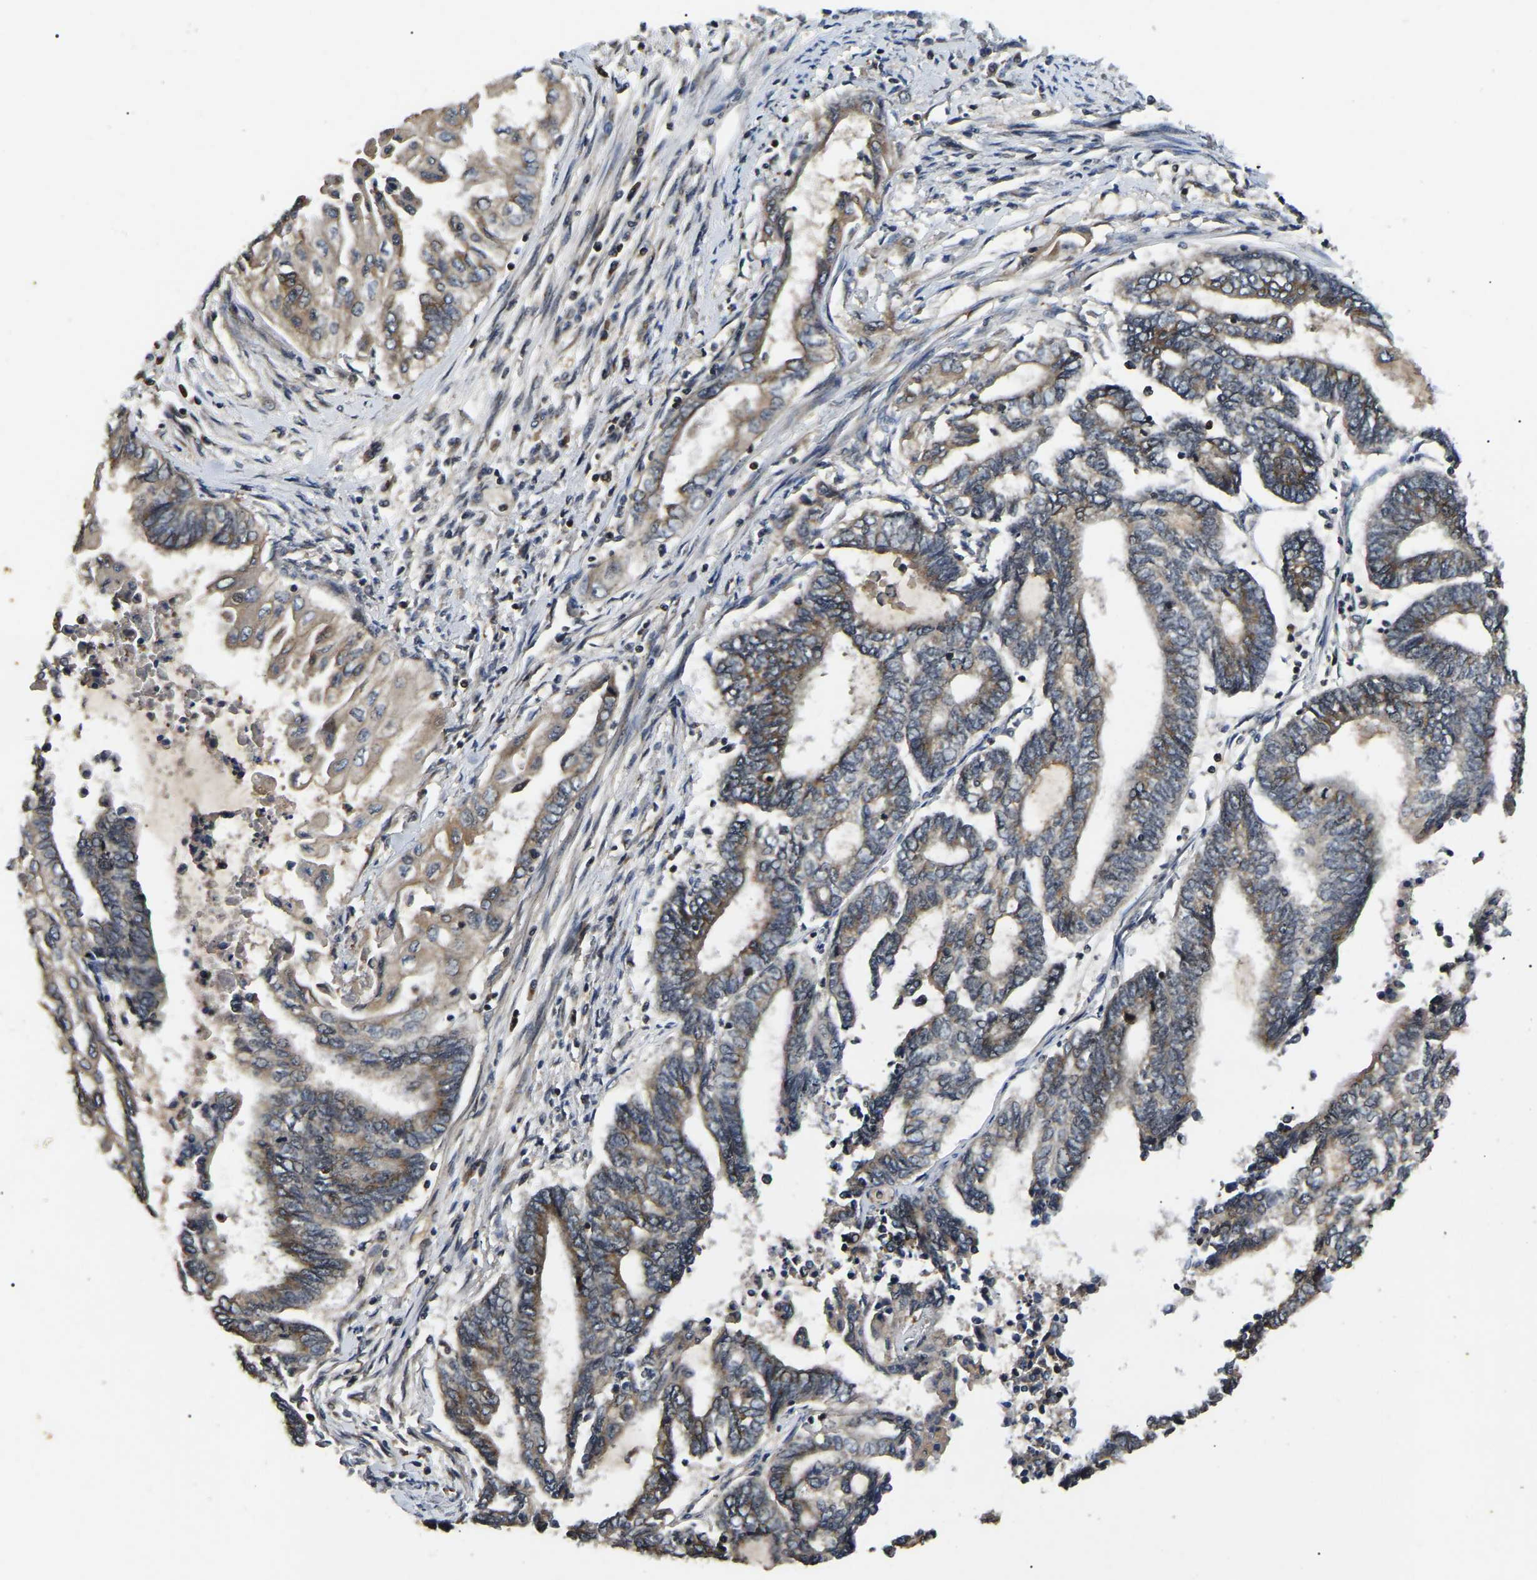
{"staining": {"intensity": "moderate", "quantity": ">75%", "location": "cytoplasmic/membranous"}, "tissue": "endometrial cancer", "cell_type": "Tumor cells", "image_type": "cancer", "snomed": [{"axis": "morphology", "description": "Adenocarcinoma, NOS"}, {"axis": "topography", "description": "Uterus"}, {"axis": "topography", "description": "Endometrium"}], "caption": "Tumor cells exhibit medium levels of moderate cytoplasmic/membranous staining in about >75% of cells in human endometrial cancer (adenocarcinoma). The staining is performed using DAB (3,3'-diaminobenzidine) brown chromogen to label protein expression. The nuclei are counter-stained blue using hematoxylin.", "gene": "RBM28", "patient": {"sex": "female", "age": 70}}